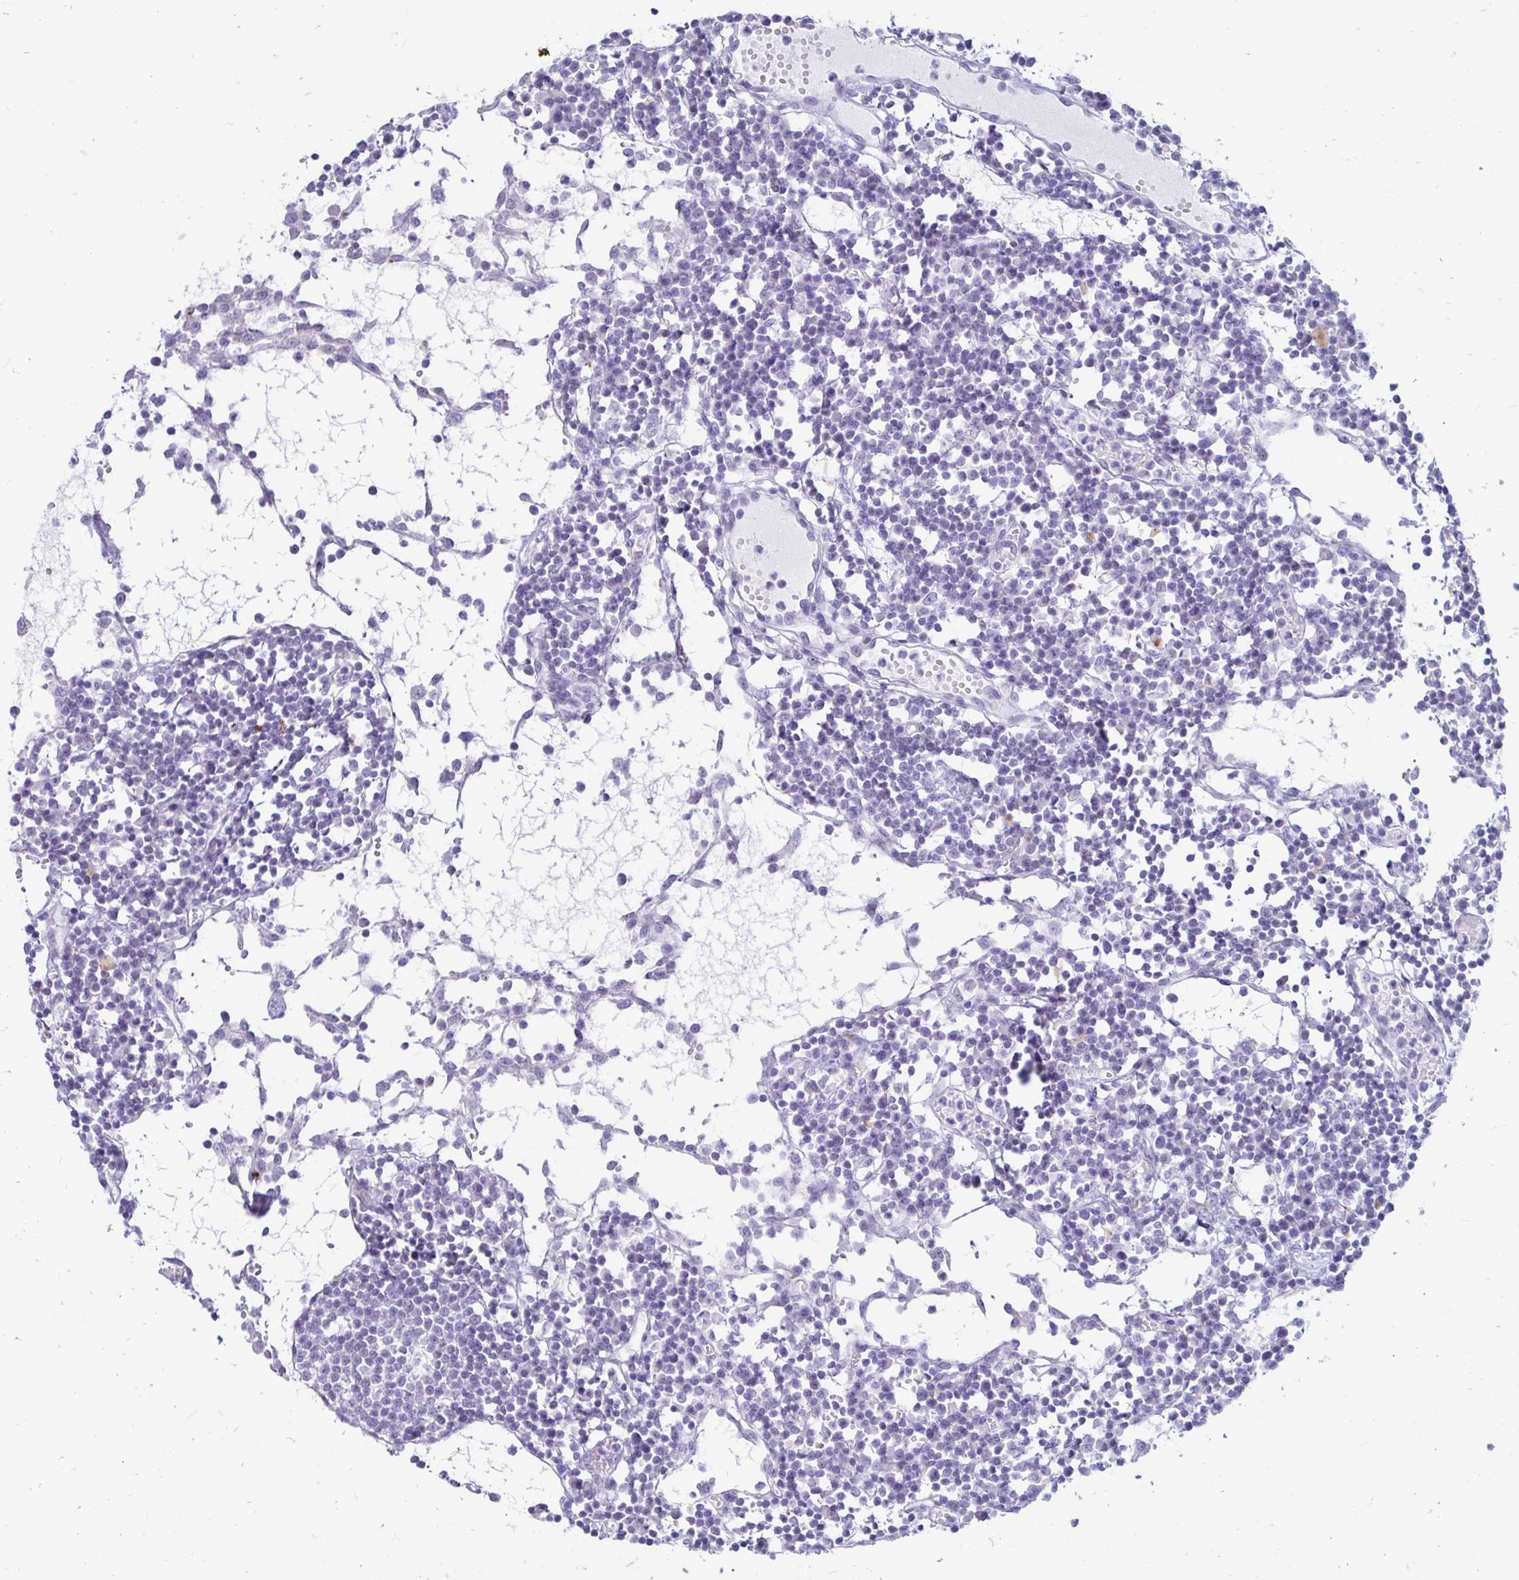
{"staining": {"intensity": "negative", "quantity": "none", "location": "none"}, "tissue": "lymph node", "cell_type": "Germinal center cells", "image_type": "normal", "snomed": [{"axis": "morphology", "description": "Normal tissue, NOS"}, {"axis": "topography", "description": "Lymph node"}], "caption": "Immunohistochemical staining of normal lymph node exhibits no significant staining in germinal center cells.", "gene": "ERICH6", "patient": {"sex": "female", "age": 78}}